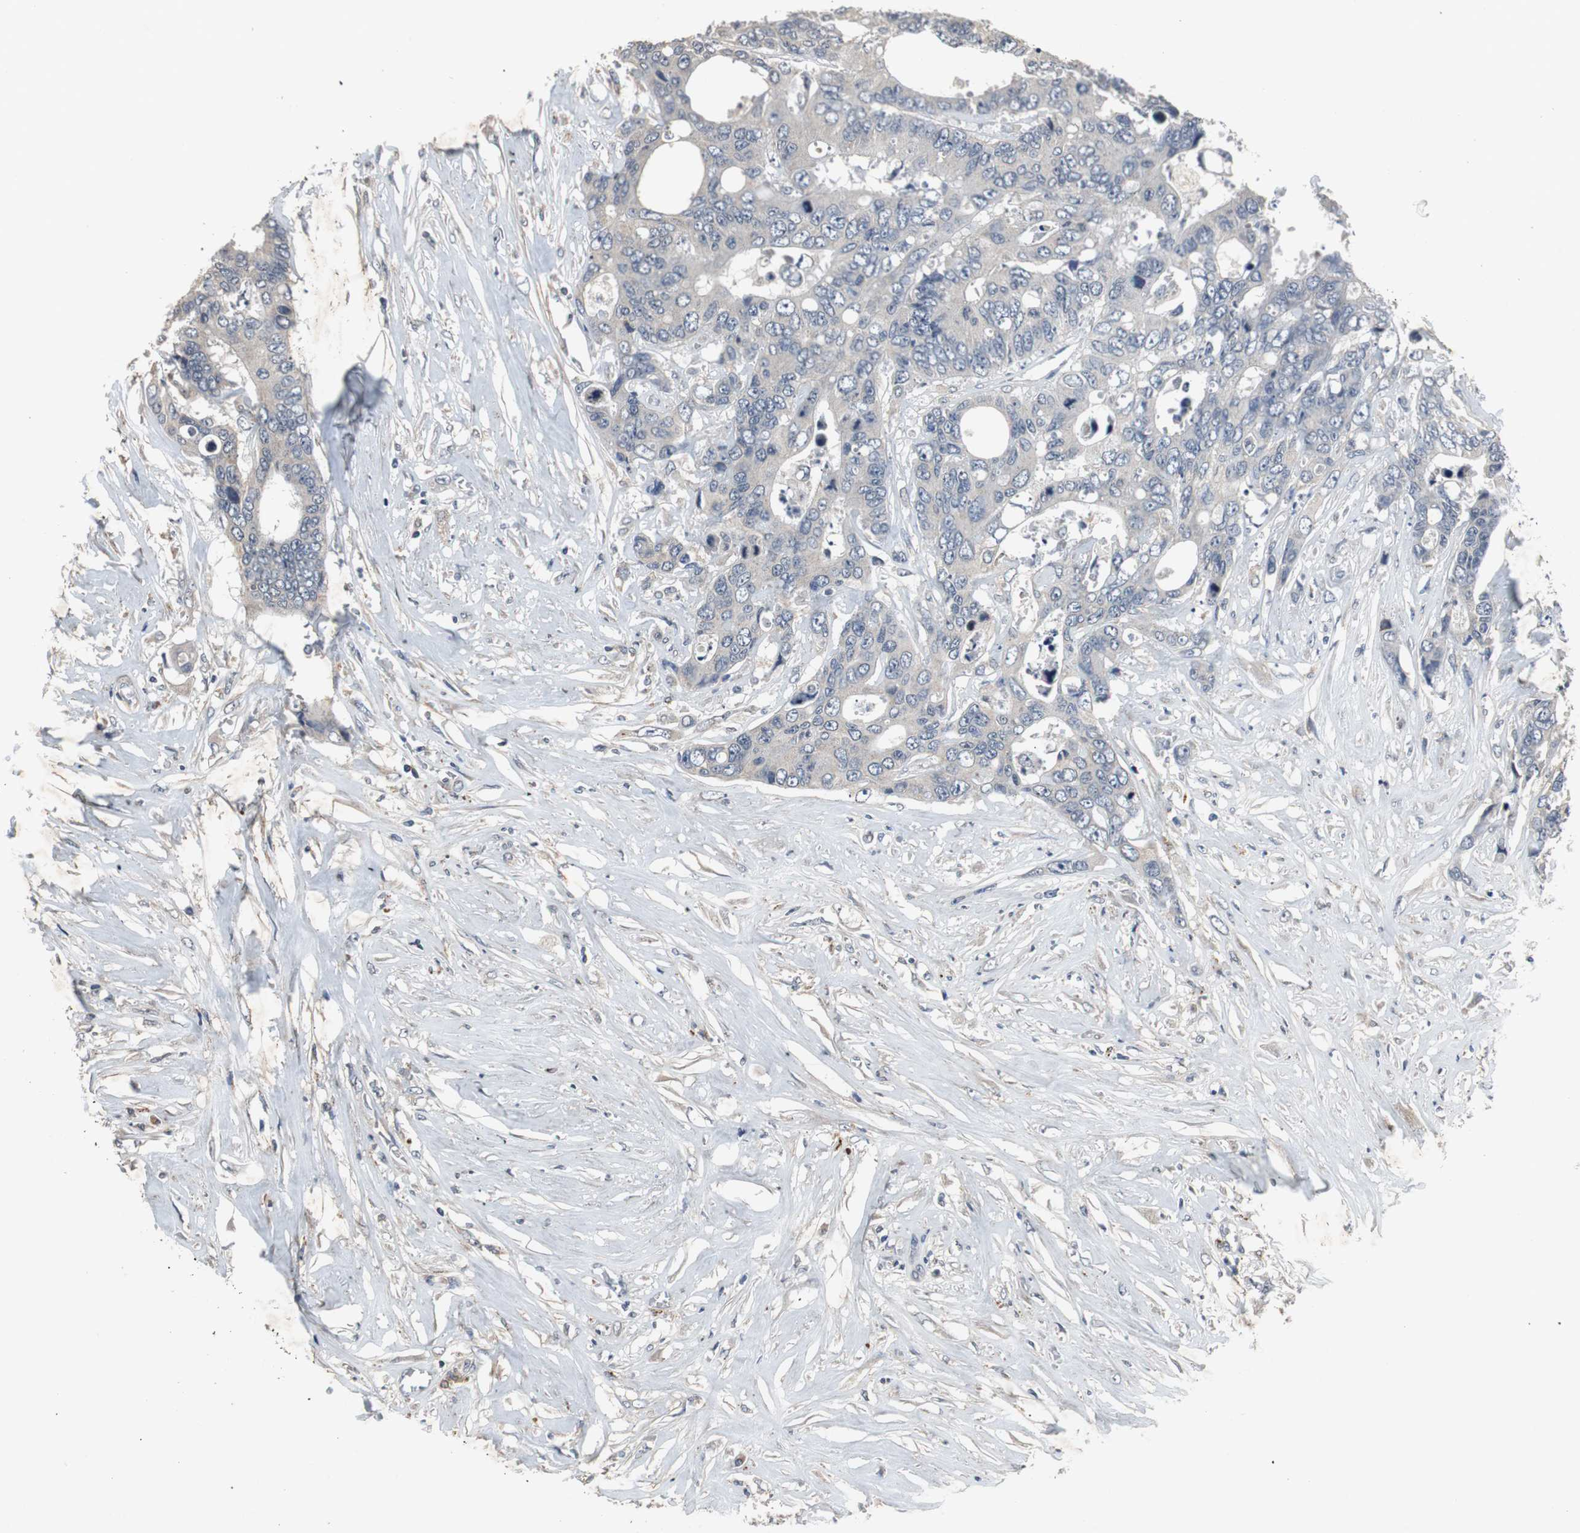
{"staining": {"intensity": "weak", "quantity": "<25%", "location": "cytoplasmic/membranous"}, "tissue": "colorectal cancer", "cell_type": "Tumor cells", "image_type": "cancer", "snomed": [{"axis": "morphology", "description": "Adenocarcinoma, NOS"}, {"axis": "topography", "description": "Rectum"}], "caption": "An IHC histopathology image of colorectal cancer is shown. There is no staining in tumor cells of colorectal cancer.", "gene": "PCYT1B", "patient": {"sex": "male", "age": 55}}